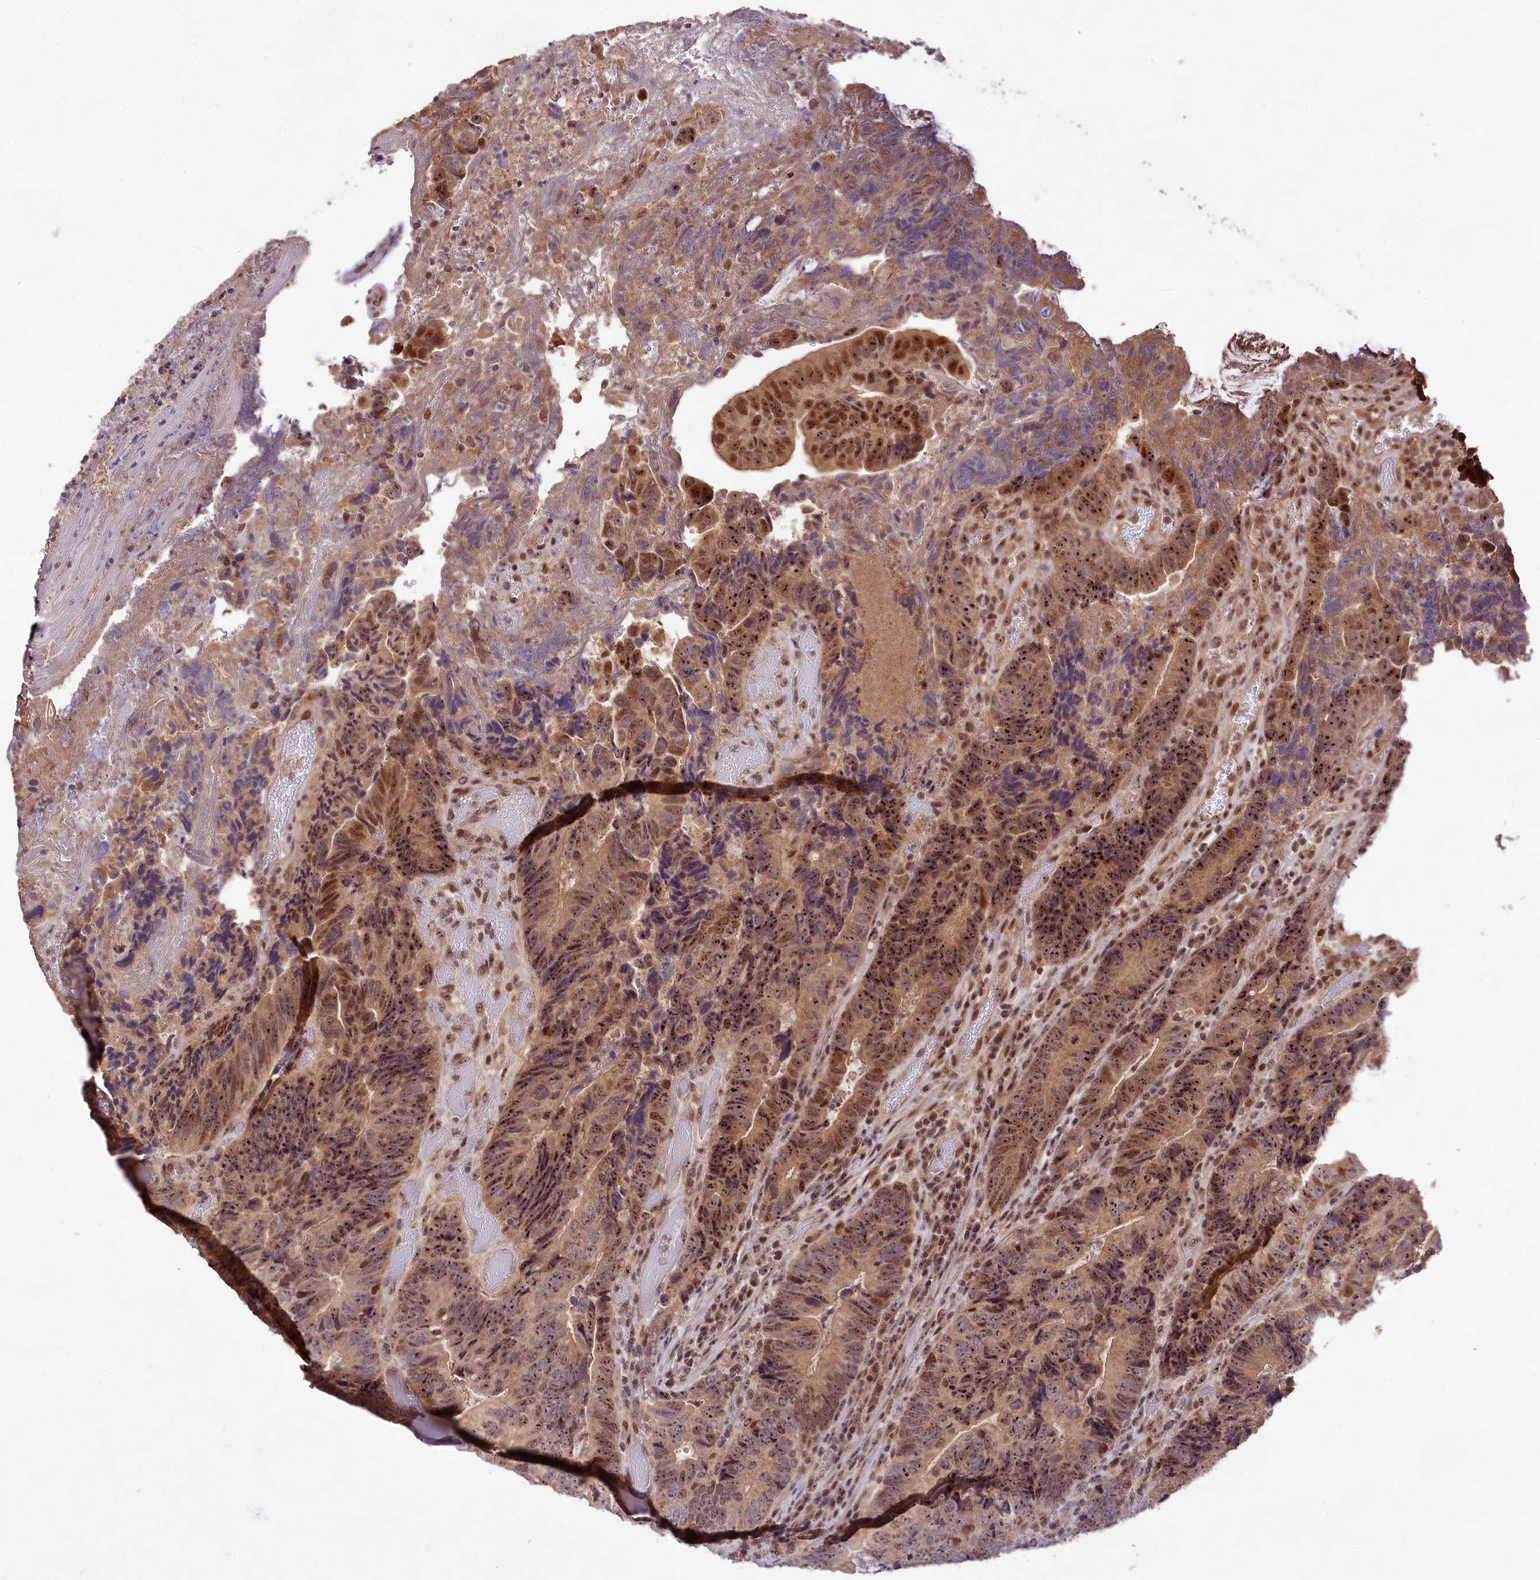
{"staining": {"intensity": "strong", "quantity": "25%-75%", "location": "nuclear"}, "tissue": "colorectal cancer", "cell_type": "Tumor cells", "image_type": "cancer", "snomed": [{"axis": "morphology", "description": "Adenocarcinoma, NOS"}, {"axis": "topography", "description": "Colon"}], "caption": "Immunohistochemical staining of colorectal cancer exhibits strong nuclear protein staining in about 25%-75% of tumor cells.", "gene": "RRP8", "patient": {"sex": "female", "age": 67}}